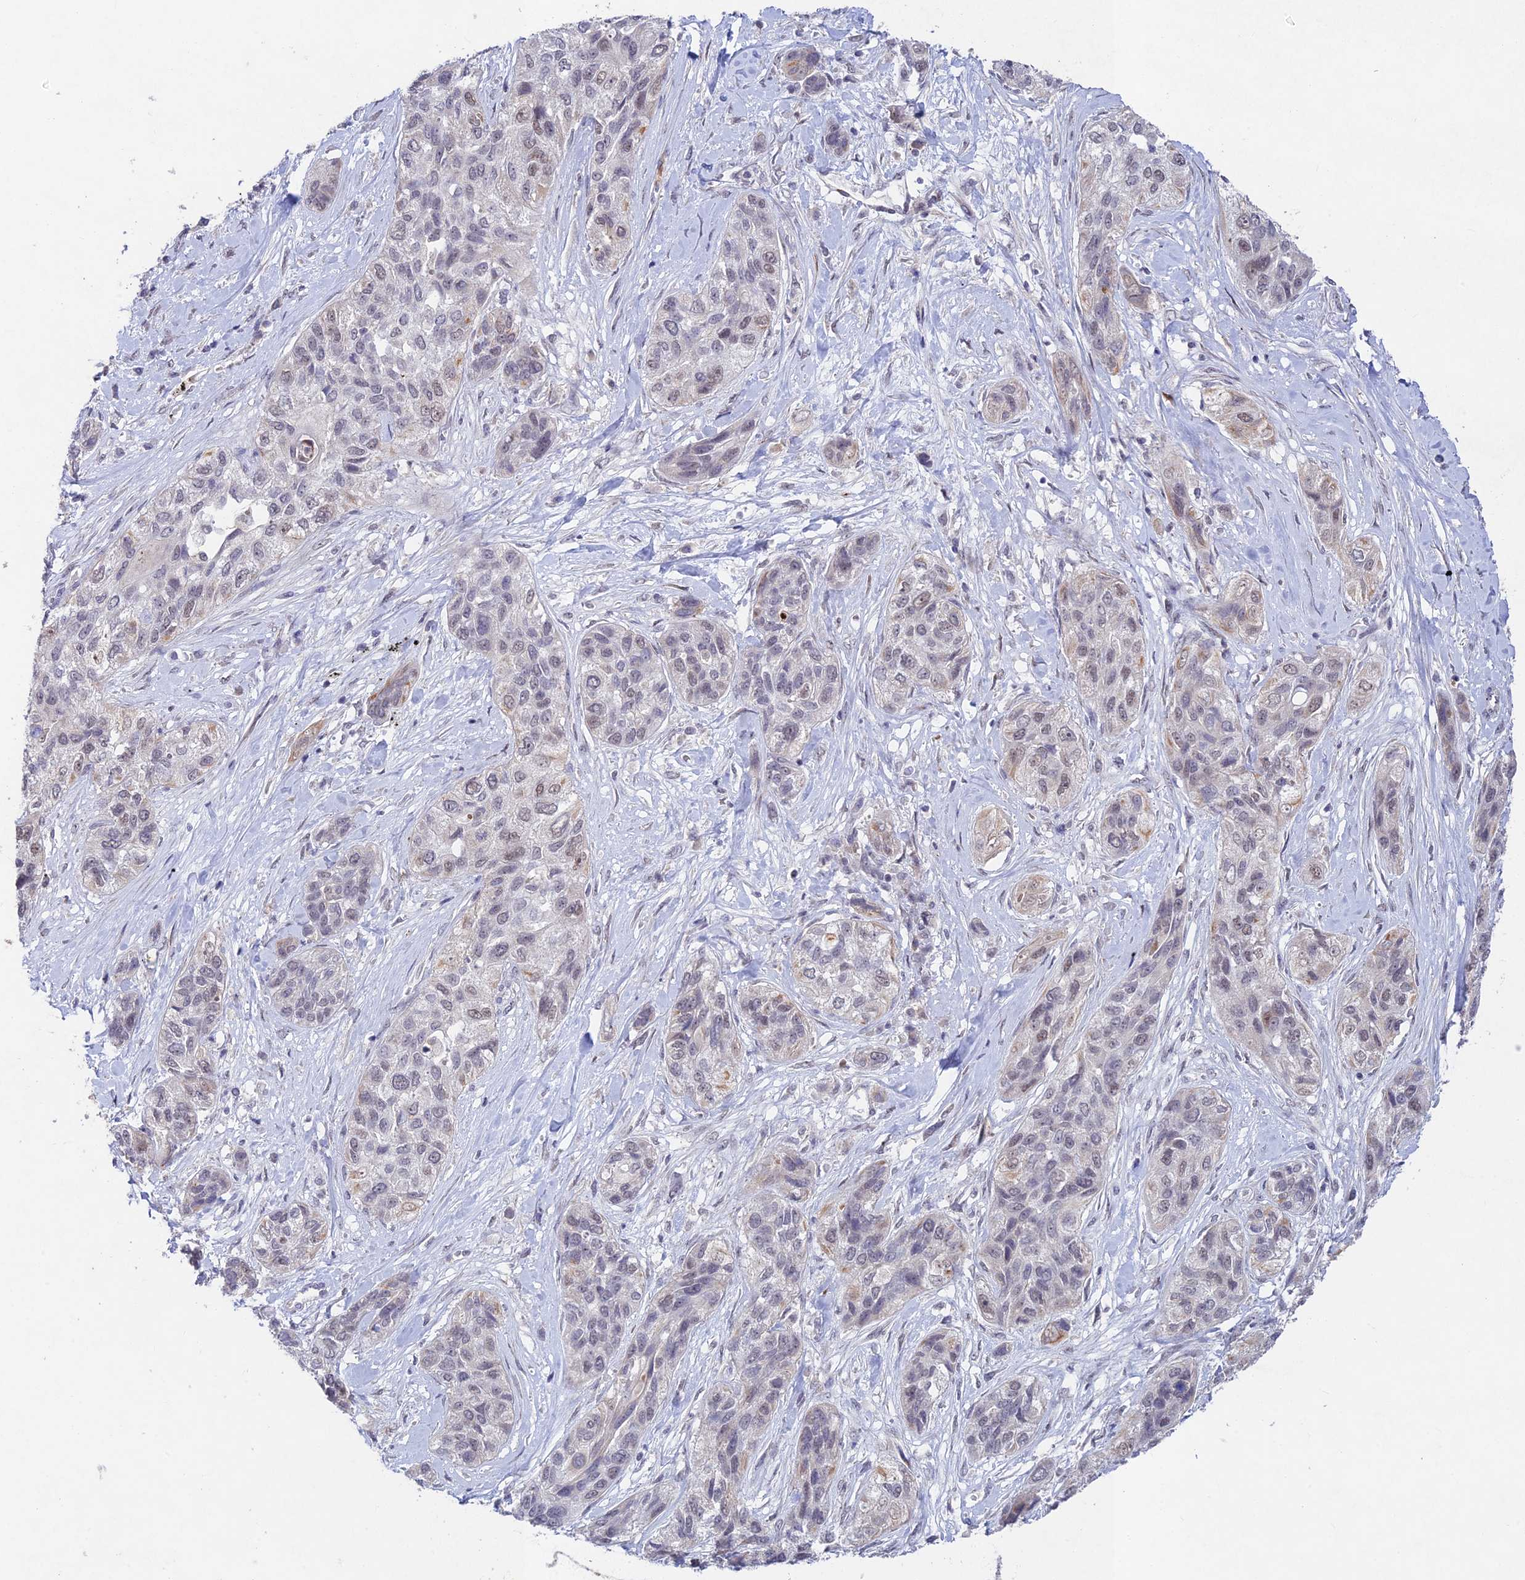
{"staining": {"intensity": "negative", "quantity": "none", "location": "none"}, "tissue": "lung cancer", "cell_type": "Tumor cells", "image_type": "cancer", "snomed": [{"axis": "morphology", "description": "Squamous cell carcinoma, NOS"}, {"axis": "topography", "description": "Lung"}], "caption": "Immunohistochemistry histopathology image of squamous cell carcinoma (lung) stained for a protein (brown), which demonstrates no staining in tumor cells. Nuclei are stained in blue.", "gene": "RAVER1", "patient": {"sex": "female", "age": 70}}